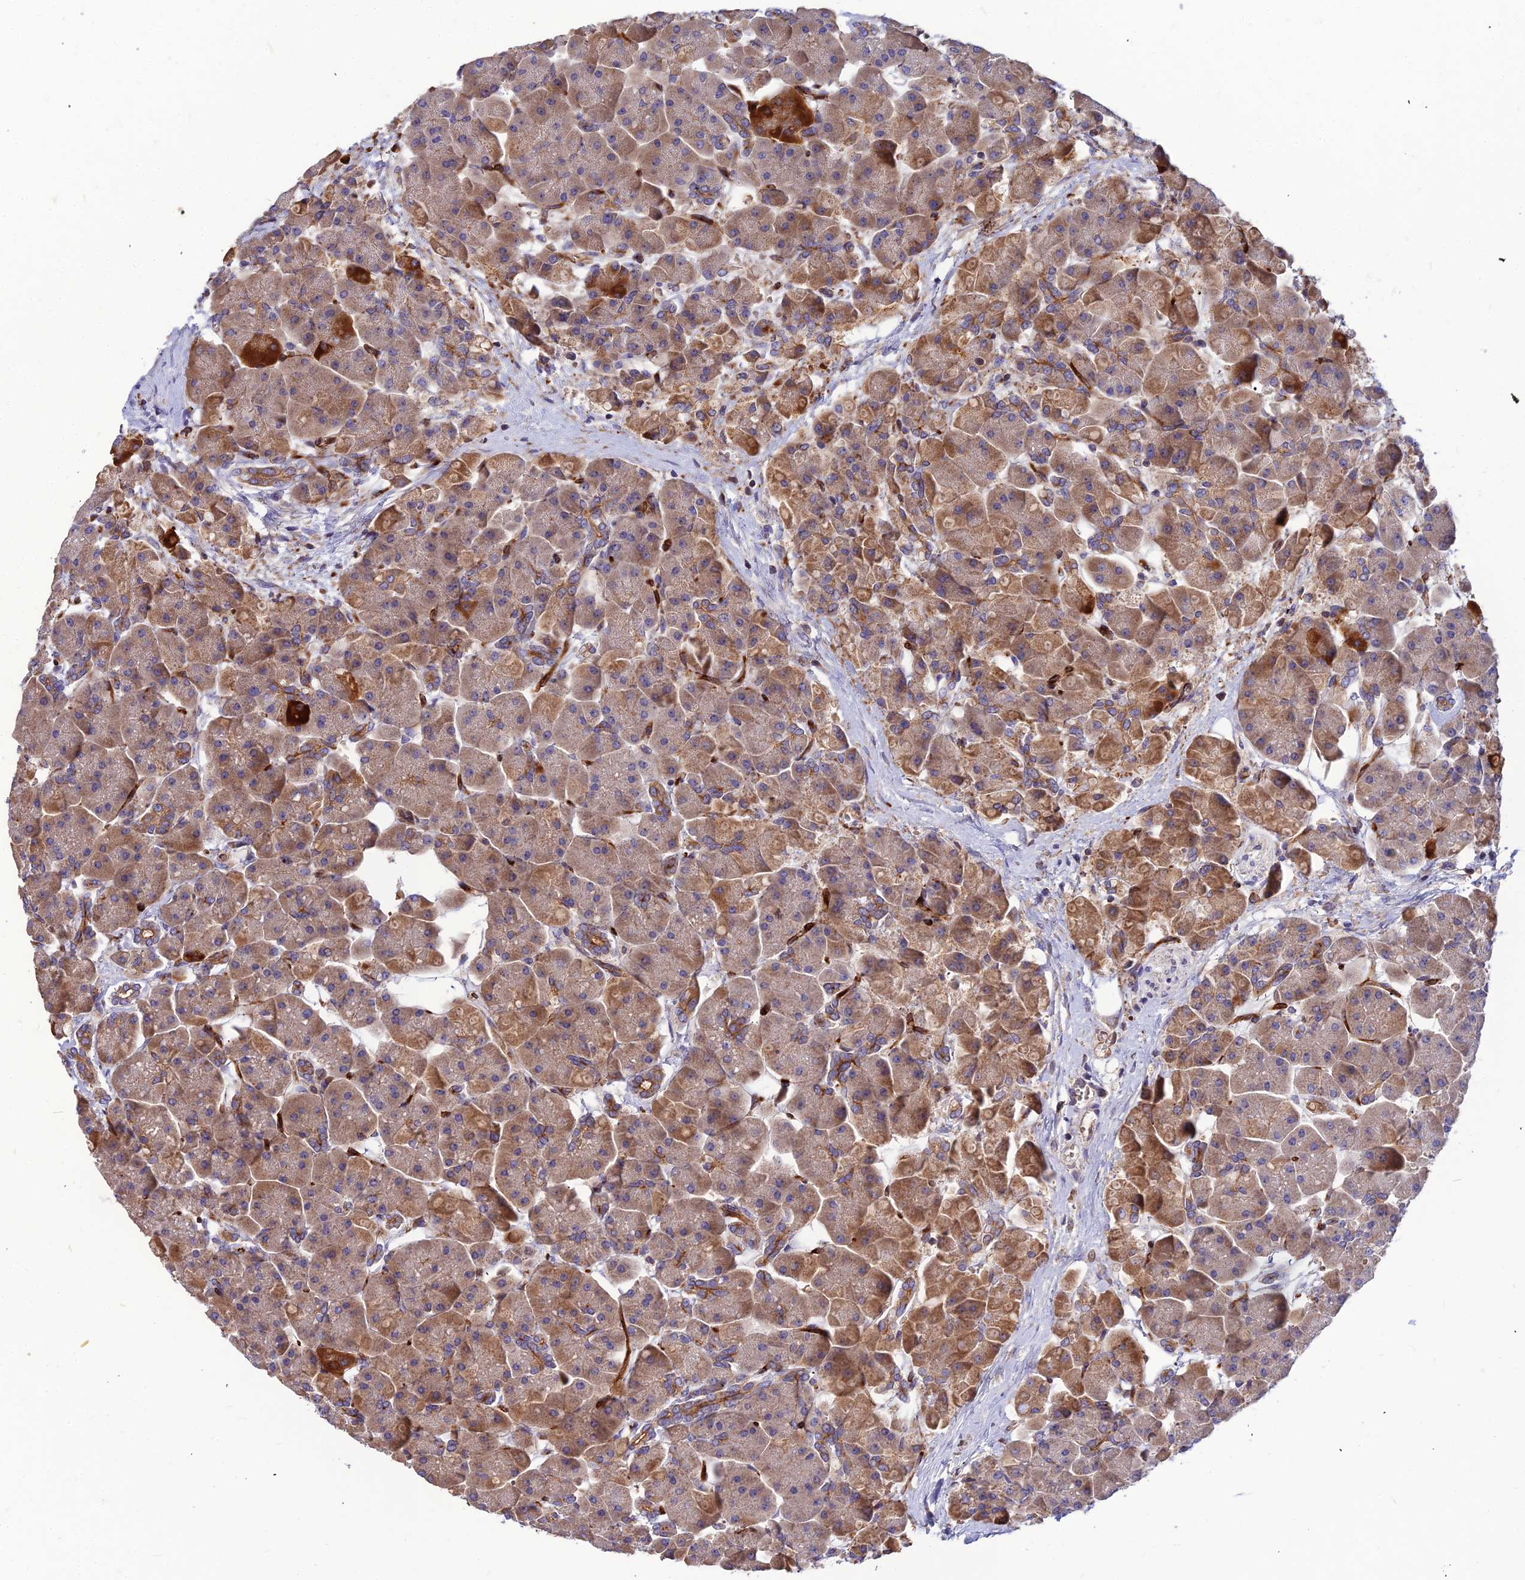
{"staining": {"intensity": "moderate", "quantity": "25%-75%", "location": "cytoplasmic/membranous"}, "tissue": "pancreas", "cell_type": "Exocrine glandular cells", "image_type": "normal", "snomed": [{"axis": "morphology", "description": "Normal tissue, NOS"}, {"axis": "topography", "description": "Pancreas"}], "caption": "Immunohistochemical staining of benign human pancreas demonstrates moderate cytoplasmic/membranous protein staining in about 25%-75% of exocrine glandular cells.", "gene": "ASPHD1", "patient": {"sex": "male", "age": 66}}